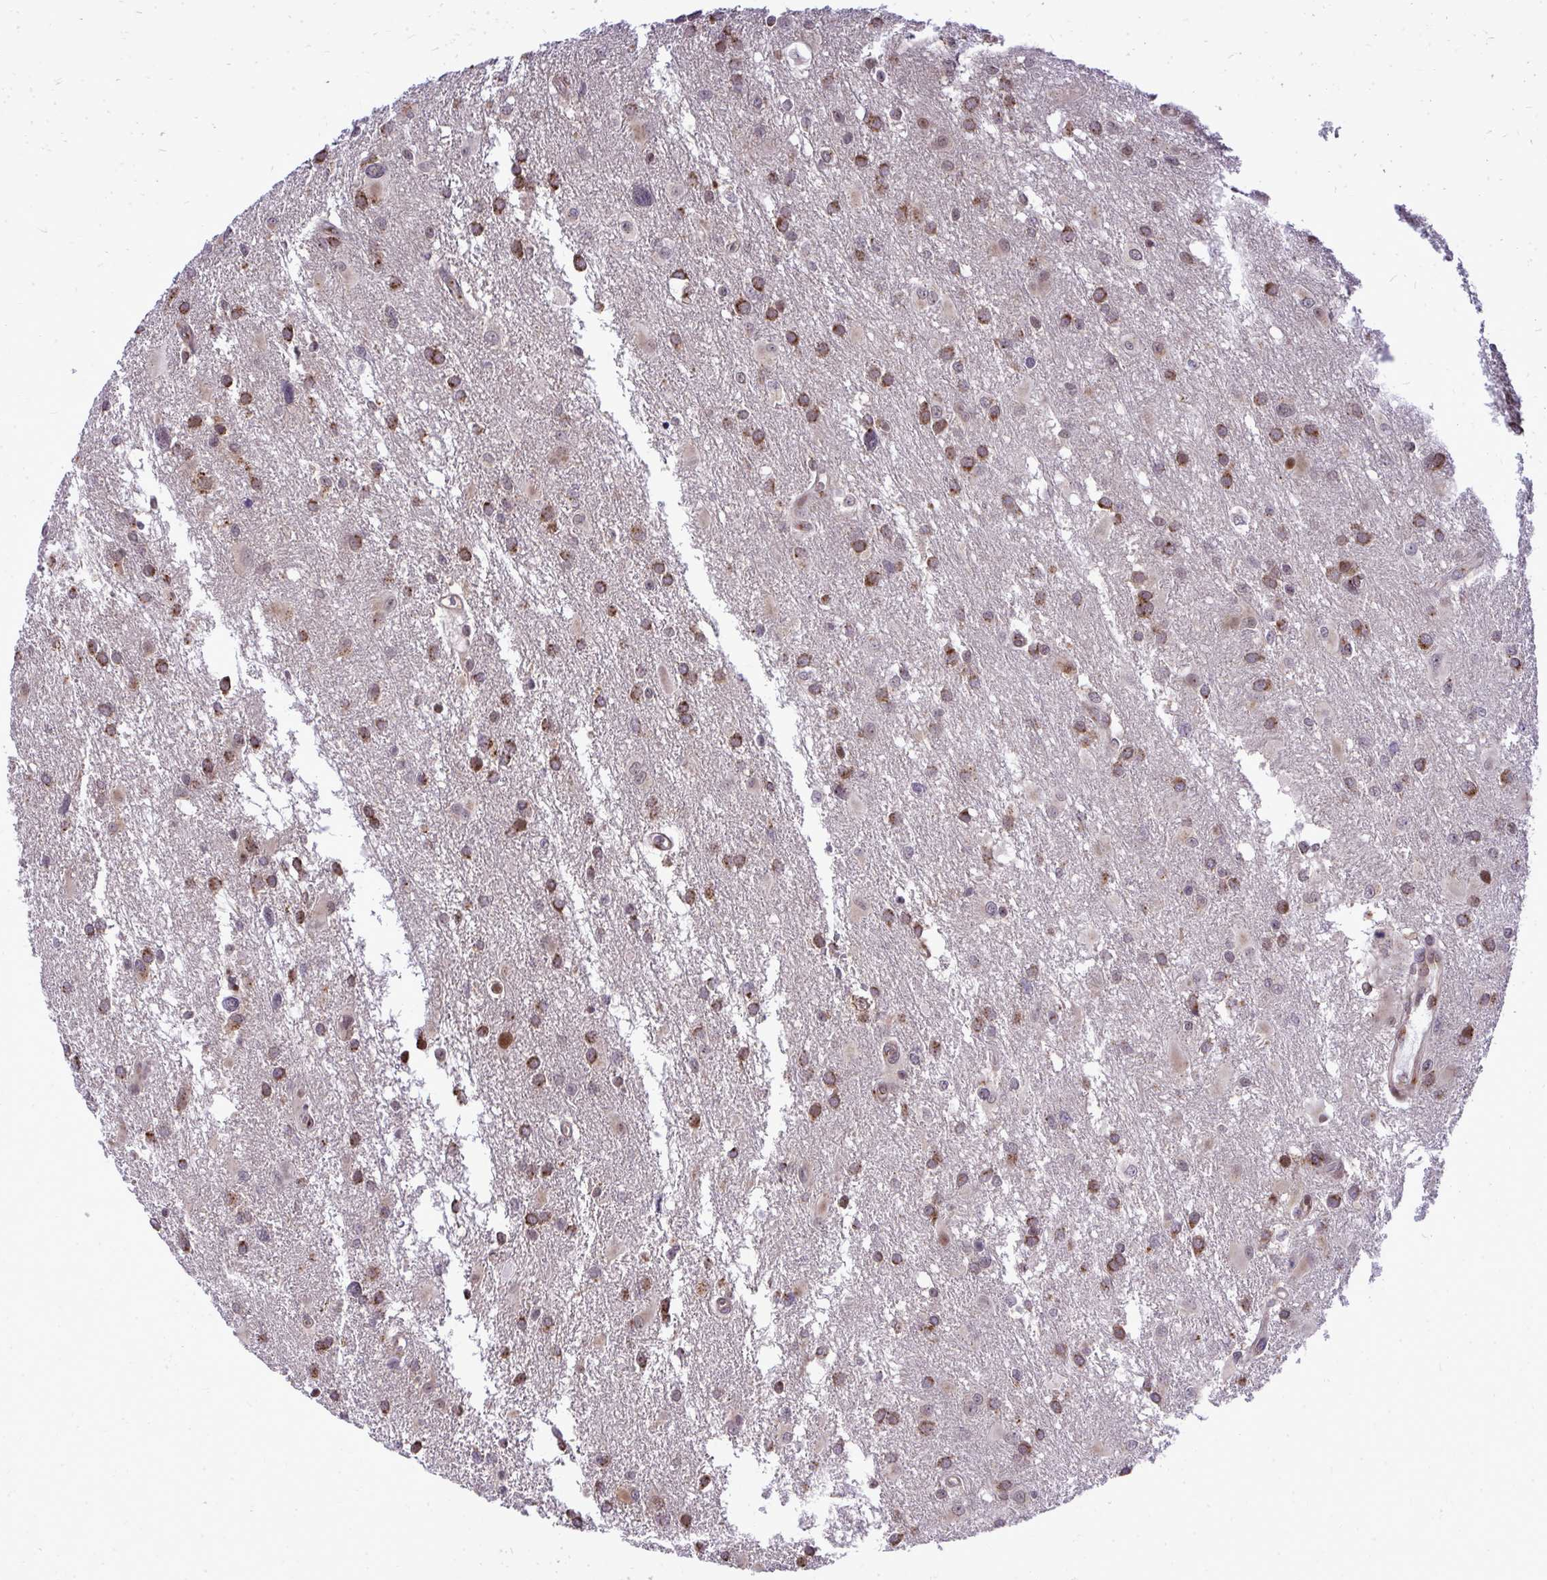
{"staining": {"intensity": "strong", "quantity": ">75%", "location": "cytoplasmic/membranous"}, "tissue": "glioma", "cell_type": "Tumor cells", "image_type": "cancer", "snomed": [{"axis": "morphology", "description": "Glioma, malignant, High grade"}, {"axis": "topography", "description": "Brain"}], "caption": "A histopathology image of human malignant glioma (high-grade) stained for a protein reveals strong cytoplasmic/membranous brown staining in tumor cells. The staining was performed using DAB (3,3'-diaminobenzidine), with brown indicating positive protein expression. Nuclei are stained blue with hematoxylin.", "gene": "PIGY", "patient": {"sex": "male", "age": 53}}